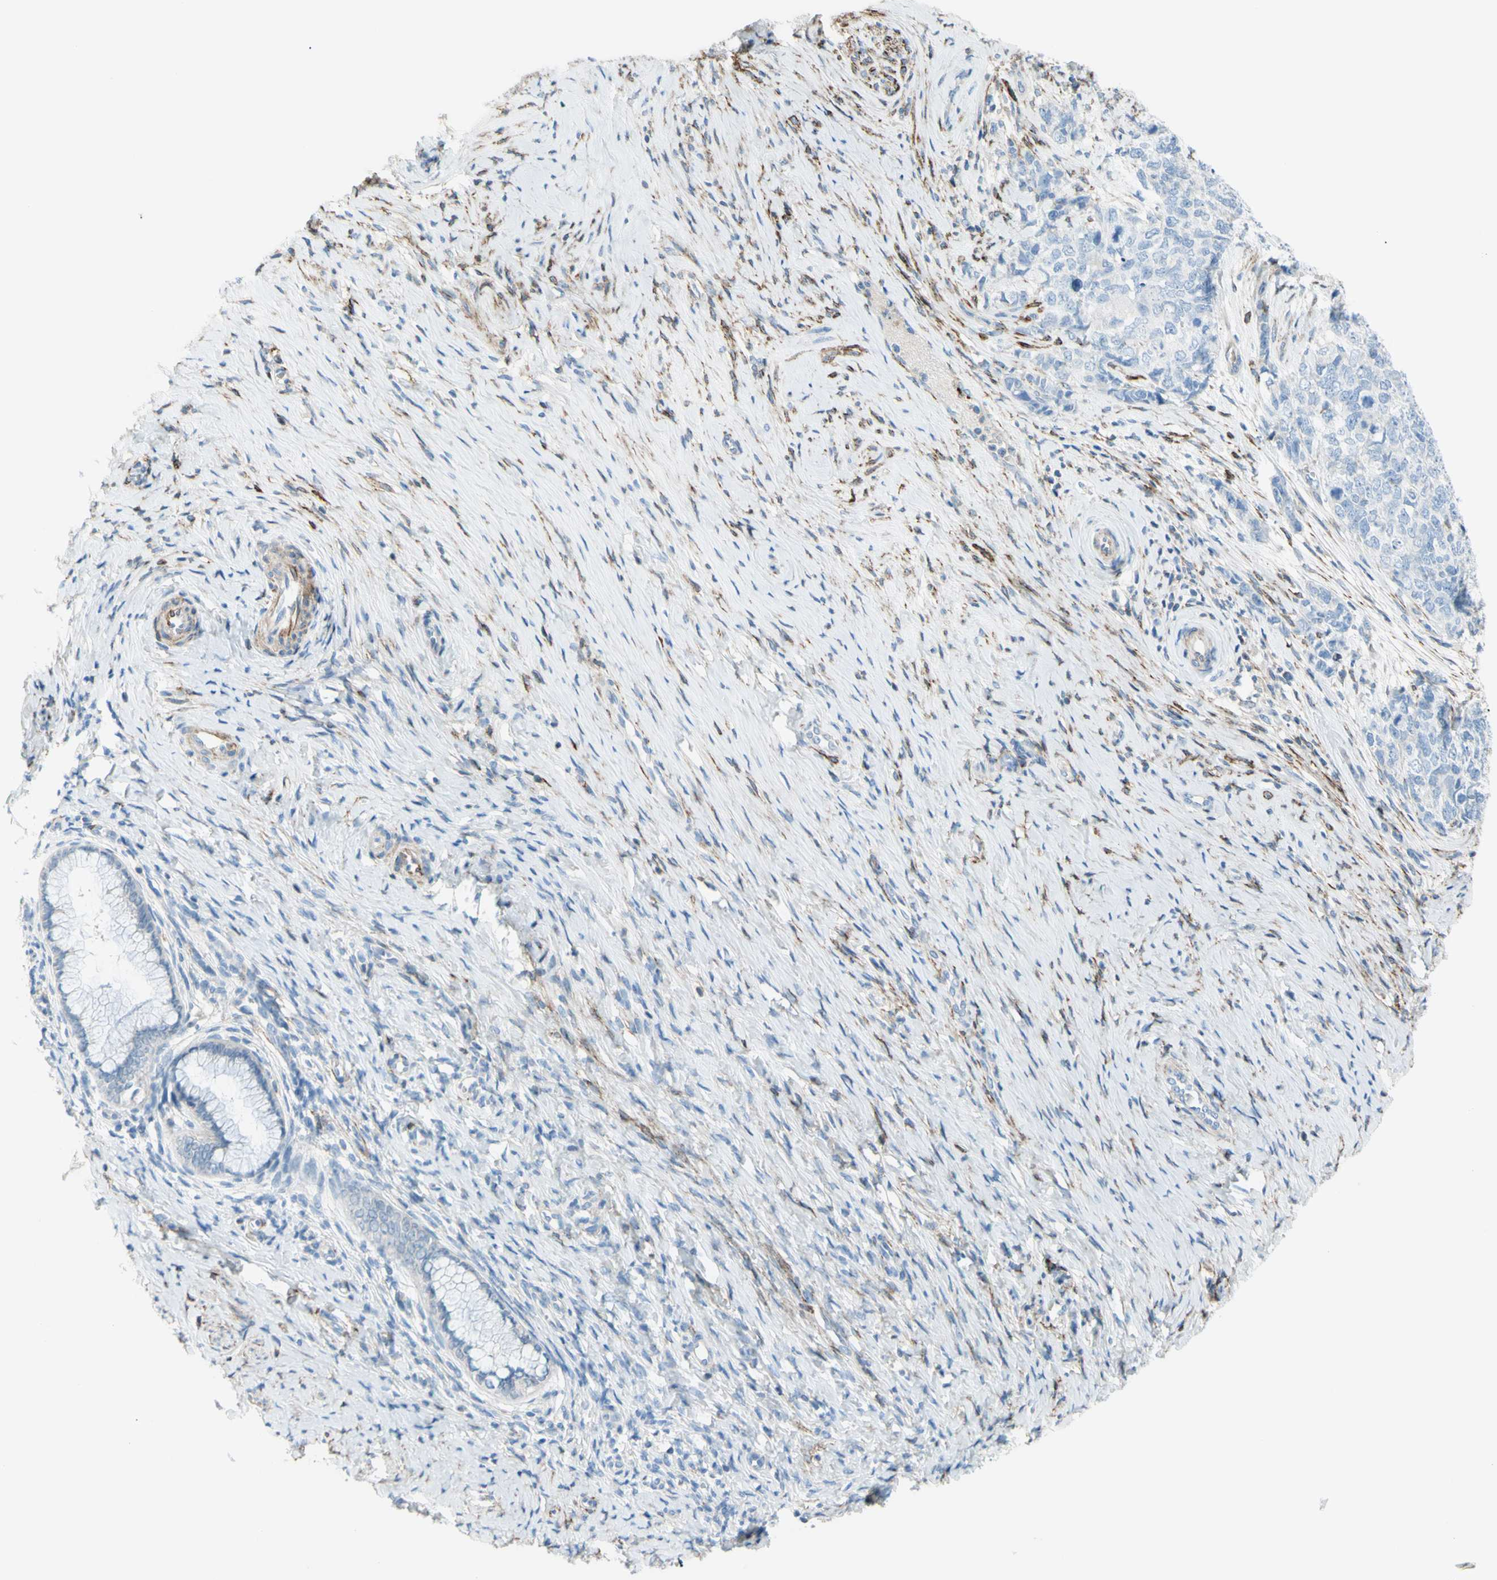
{"staining": {"intensity": "negative", "quantity": "none", "location": "none"}, "tissue": "cervical cancer", "cell_type": "Tumor cells", "image_type": "cancer", "snomed": [{"axis": "morphology", "description": "Squamous cell carcinoma, NOS"}, {"axis": "topography", "description": "Cervix"}], "caption": "High power microscopy image of an IHC histopathology image of cervical squamous cell carcinoma, revealing no significant expression in tumor cells.", "gene": "PRRG2", "patient": {"sex": "female", "age": 63}}